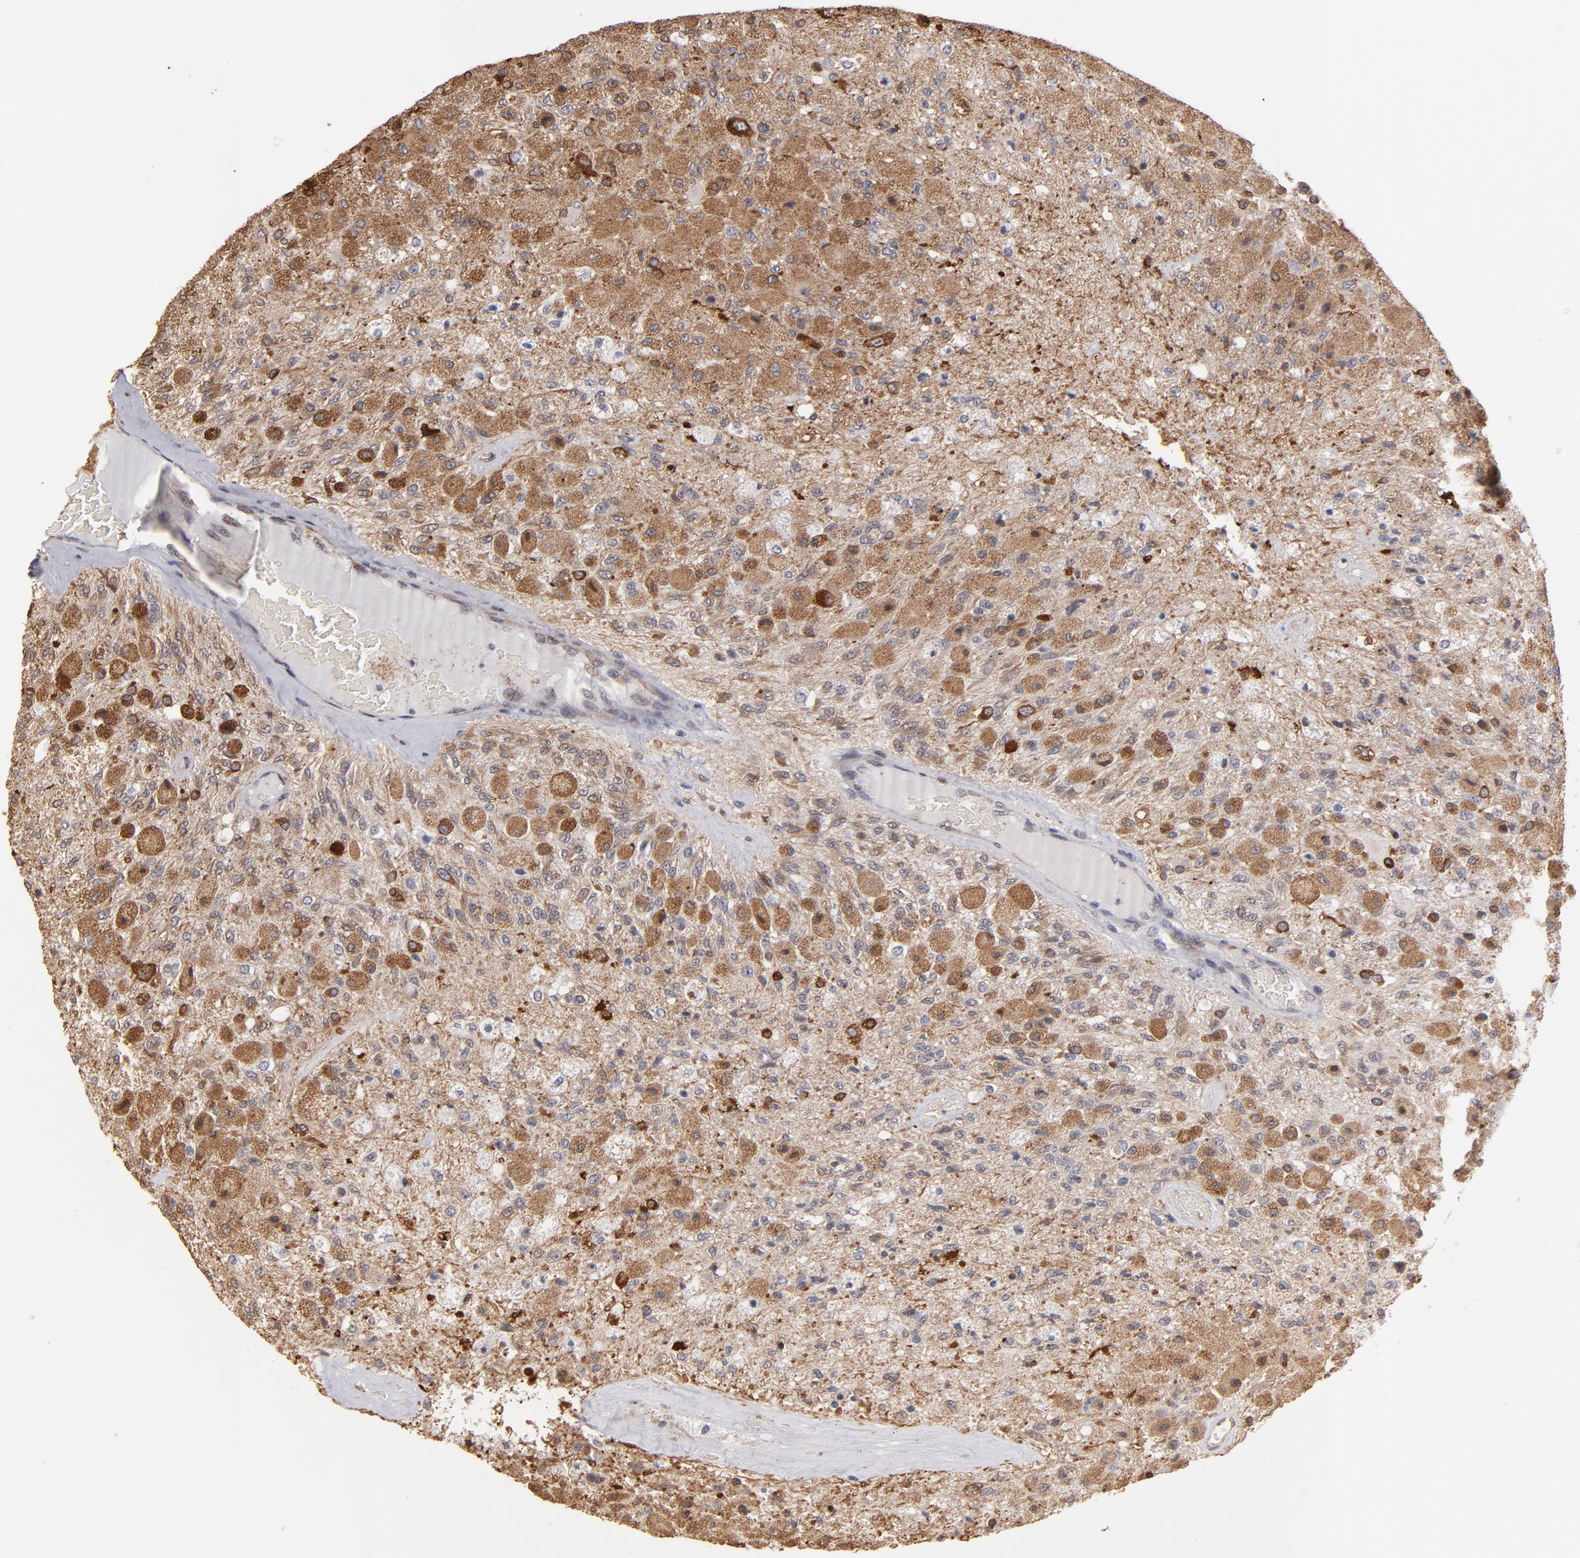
{"staining": {"intensity": "moderate", "quantity": "<25%", "location": "cytoplasmic/membranous"}, "tissue": "glioma", "cell_type": "Tumor cells", "image_type": "cancer", "snomed": [{"axis": "morphology", "description": "Normal tissue, NOS"}, {"axis": "morphology", "description": "Glioma, malignant, High grade"}, {"axis": "topography", "description": "Cerebral cortex"}], "caption": "High-grade glioma (malignant) stained for a protein demonstrates moderate cytoplasmic/membranous positivity in tumor cells. (brown staining indicates protein expression, while blue staining denotes nuclei).", "gene": "PGRMC1", "patient": {"sex": "male", "age": 77}}